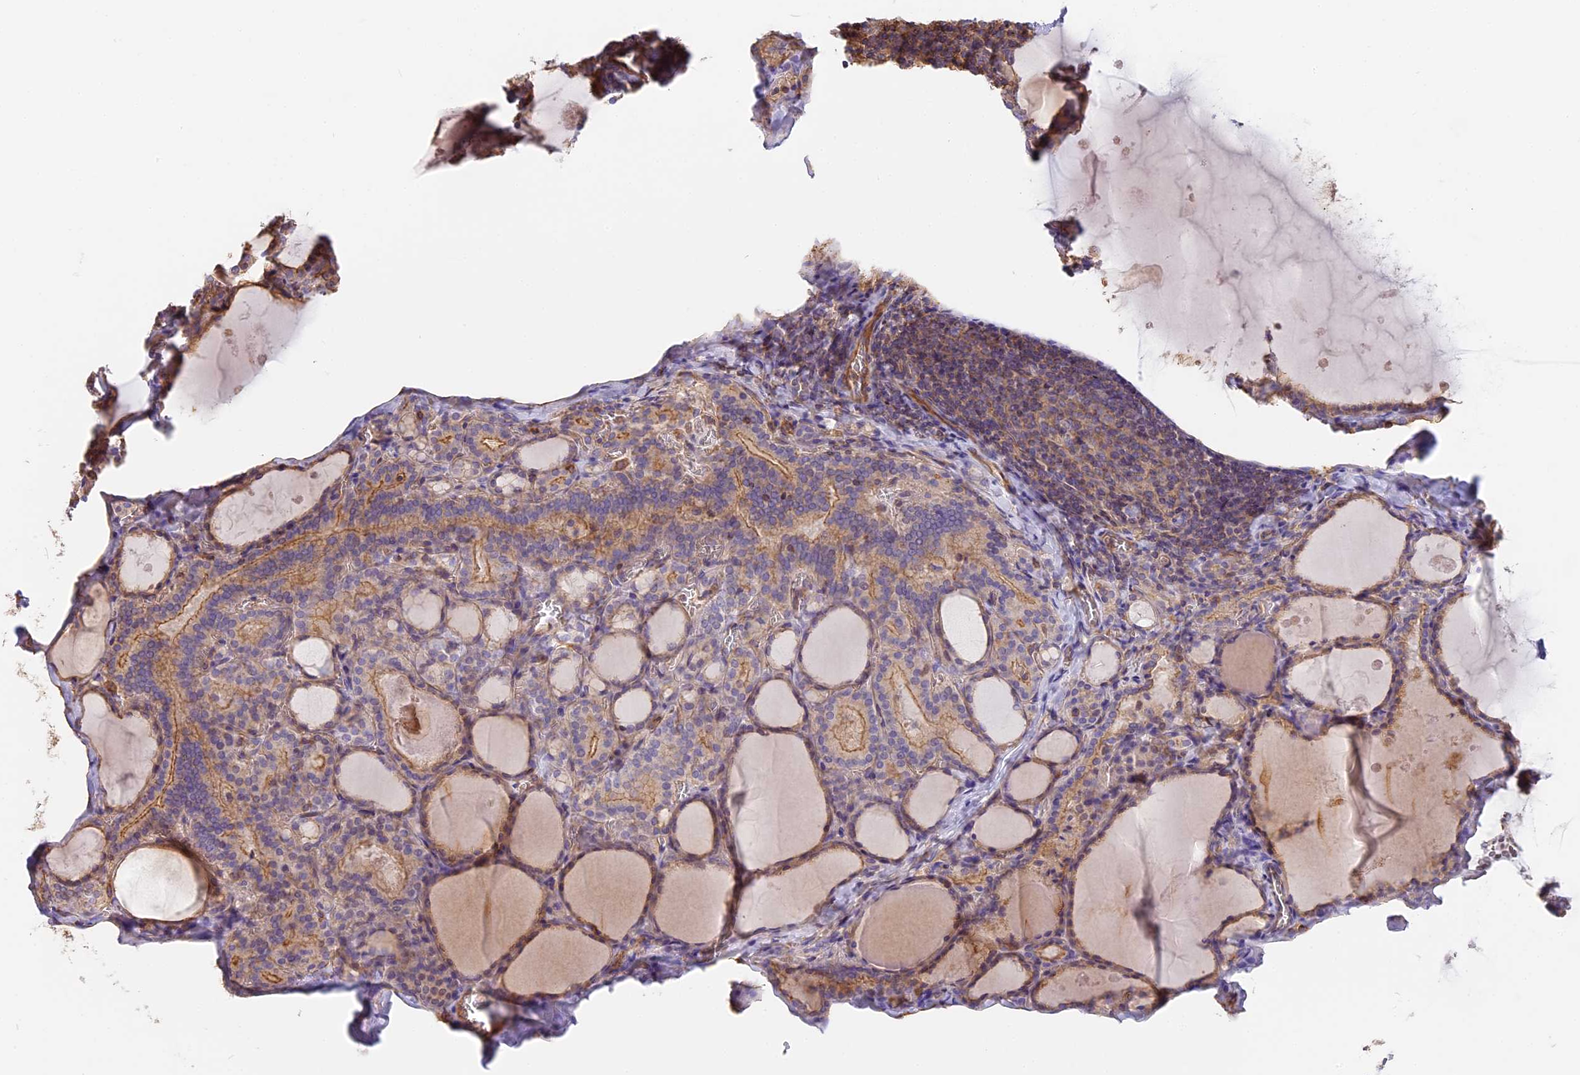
{"staining": {"intensity": "weak", "quantity": "25%-75%", "location": "cytoplasmic/membranous"}, "tissue": "thyroid gland", "cell_type": "Glandular cells", "image_type": "normal", "snomed": [{"axis": "morphology", "description": "Normal tissue, NOS"}, {"axis": "topography", "description": "Thyroid gland"}], "caption": "Protein positivity by immunohistochemistry reveals weak cytoplasmic/membranous expression in about 25%-75% of glandular cells in unremarkable thyroid gland. The staining was performed using DAB (3,3'-diaminobenzidine), with brown indicating positive protein expression. Nuclei are stained blue with hematoxylin.", "gene": "VPS18", "patient": {"sex": "male", "age": 56}}